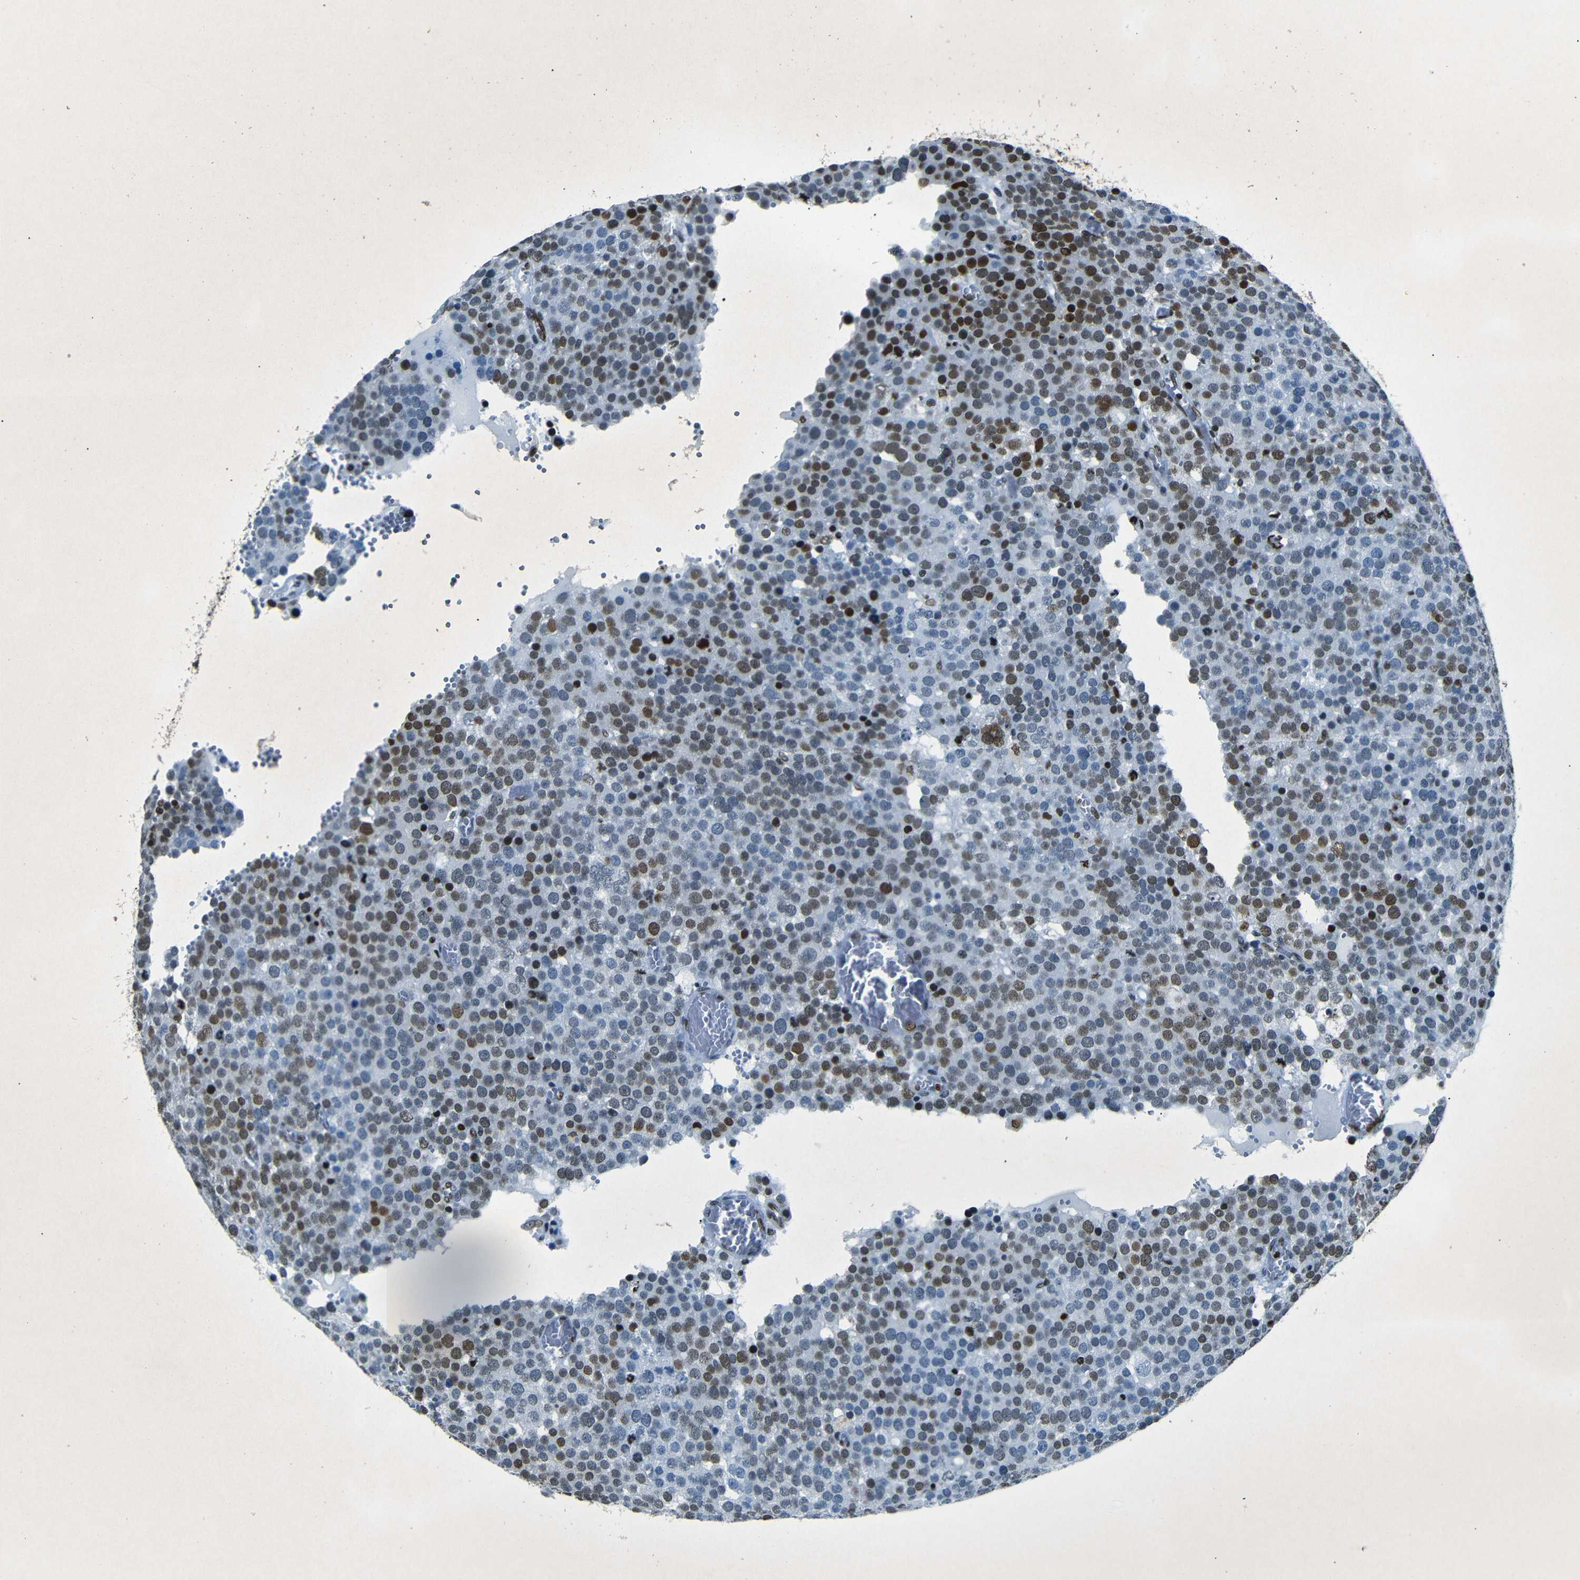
{"staining": {"intensity": "strong", "quantity": "25%-75%", "location": "nuclear"}, "tissue": "testis cancer", "cell_type": "Tumor cells", "image_type": "cancer", "snomed": [{"axis": "morphology", "description": "Normal tissue, NOS"}, {"axis": "morphology", "description": "Seminoma, NOS"}, {"axis": "topography", "description": "Testis"}], "caption": "There is high levels of strong nuclear positivity in tumor cells of testis seminoma, as demonstrated by immunohistochemical staining (brown color).", "gene": "HMGN1", "patient": {"sex": "male", "age": 71}}